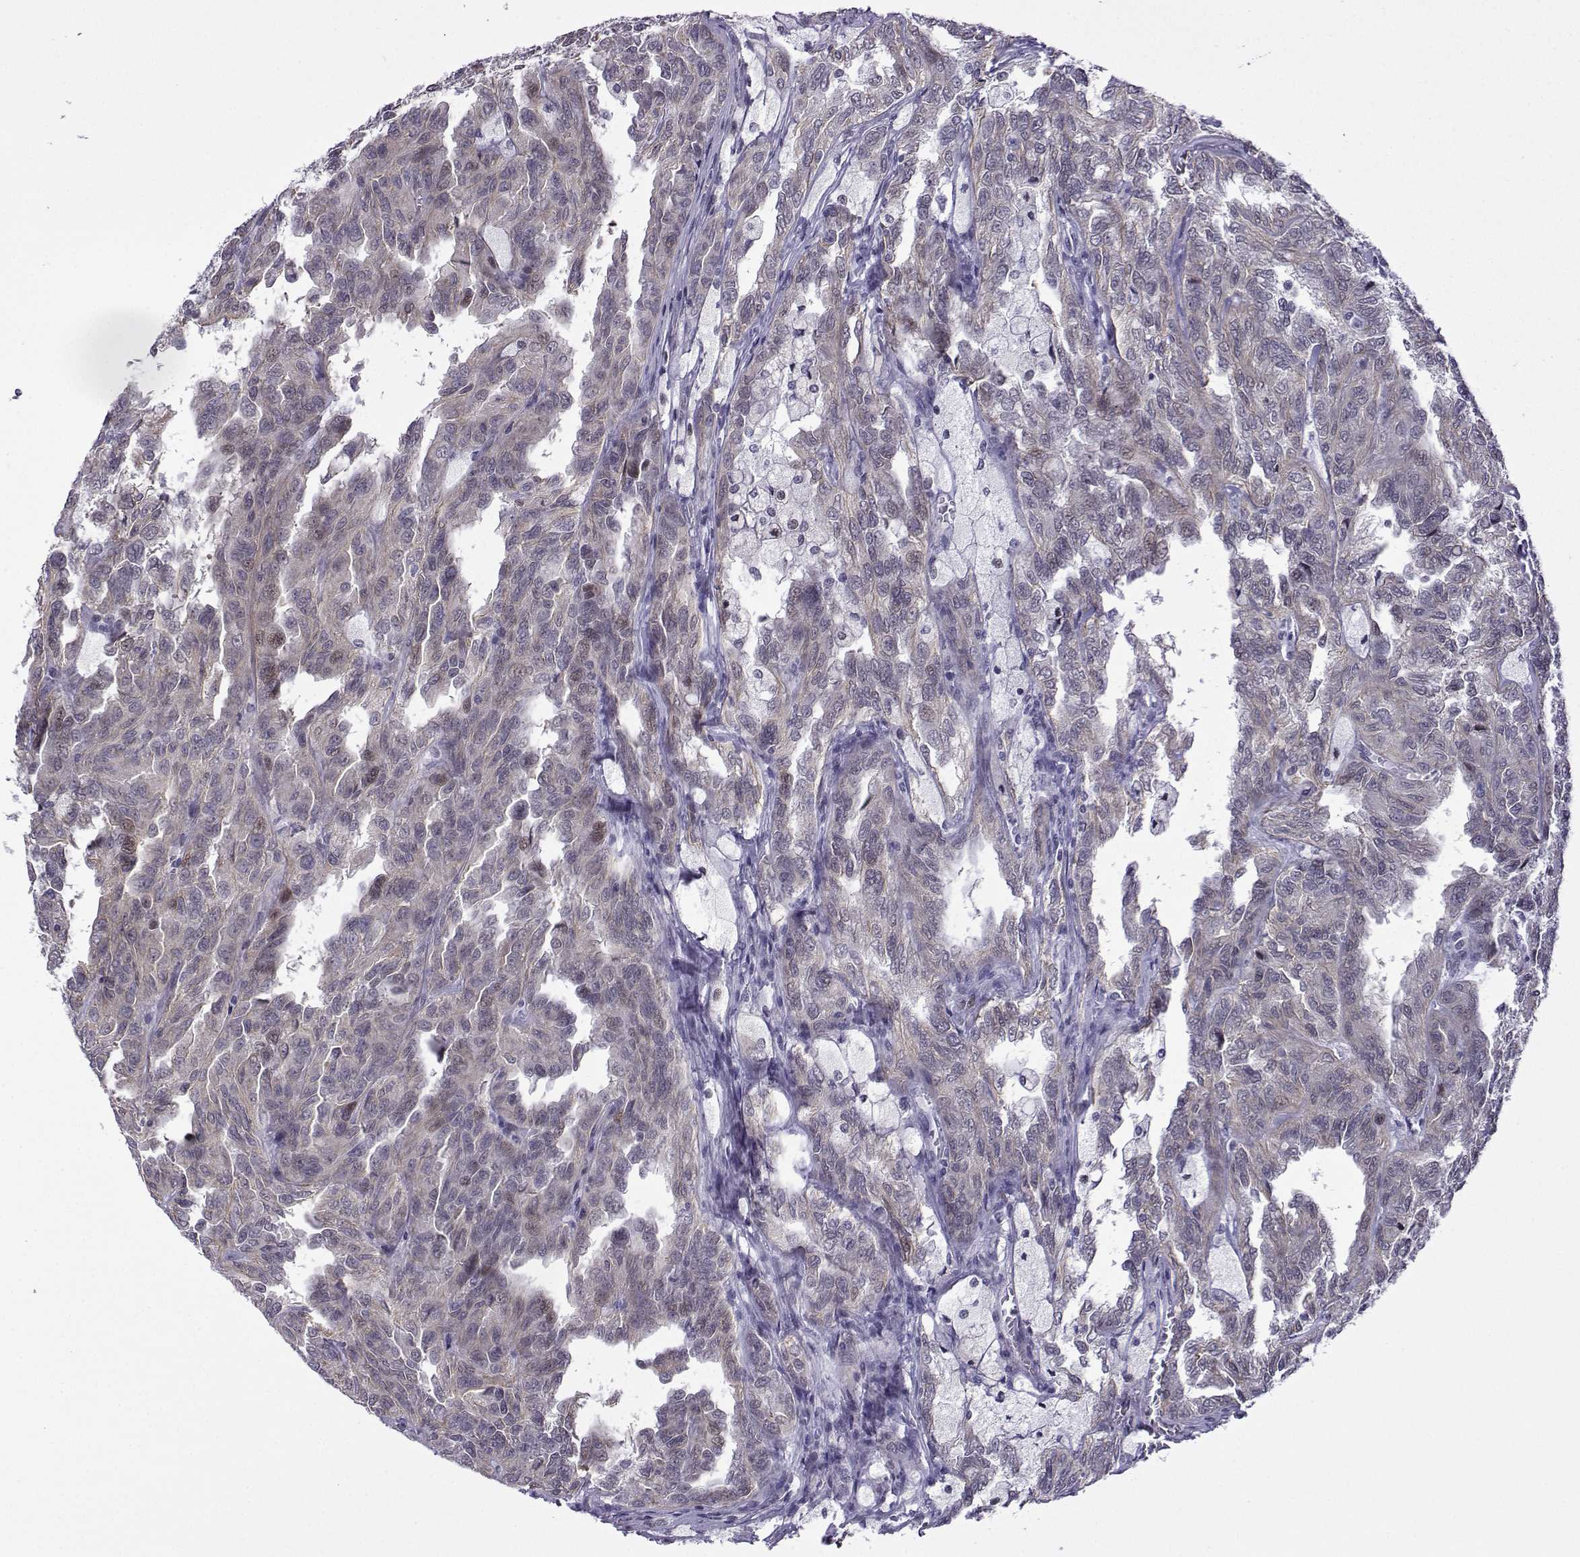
{"staining": {"intensity": "weak", "quantity": "<25%", "location": "nuclear"}, "tissue": "renal cancer", "cell_type": "Tumor cells", "image_type": "cancer", "snomed": [{"axis": "morphology", "description": "Adenocarcinoma, NOS"}, {"axis": "topography", "description": "Kidney"}], "caption": "Tumor cells show no significant protein expression in adenocarcinoma (renal). The staining was performed using DAB to visualize the protein expression in brown, while the nuclei were stained in blue with hematoxylin (Magnification: 20x).", "gene": "FGF3", "patient": {"sex": "male", "age": 79}}